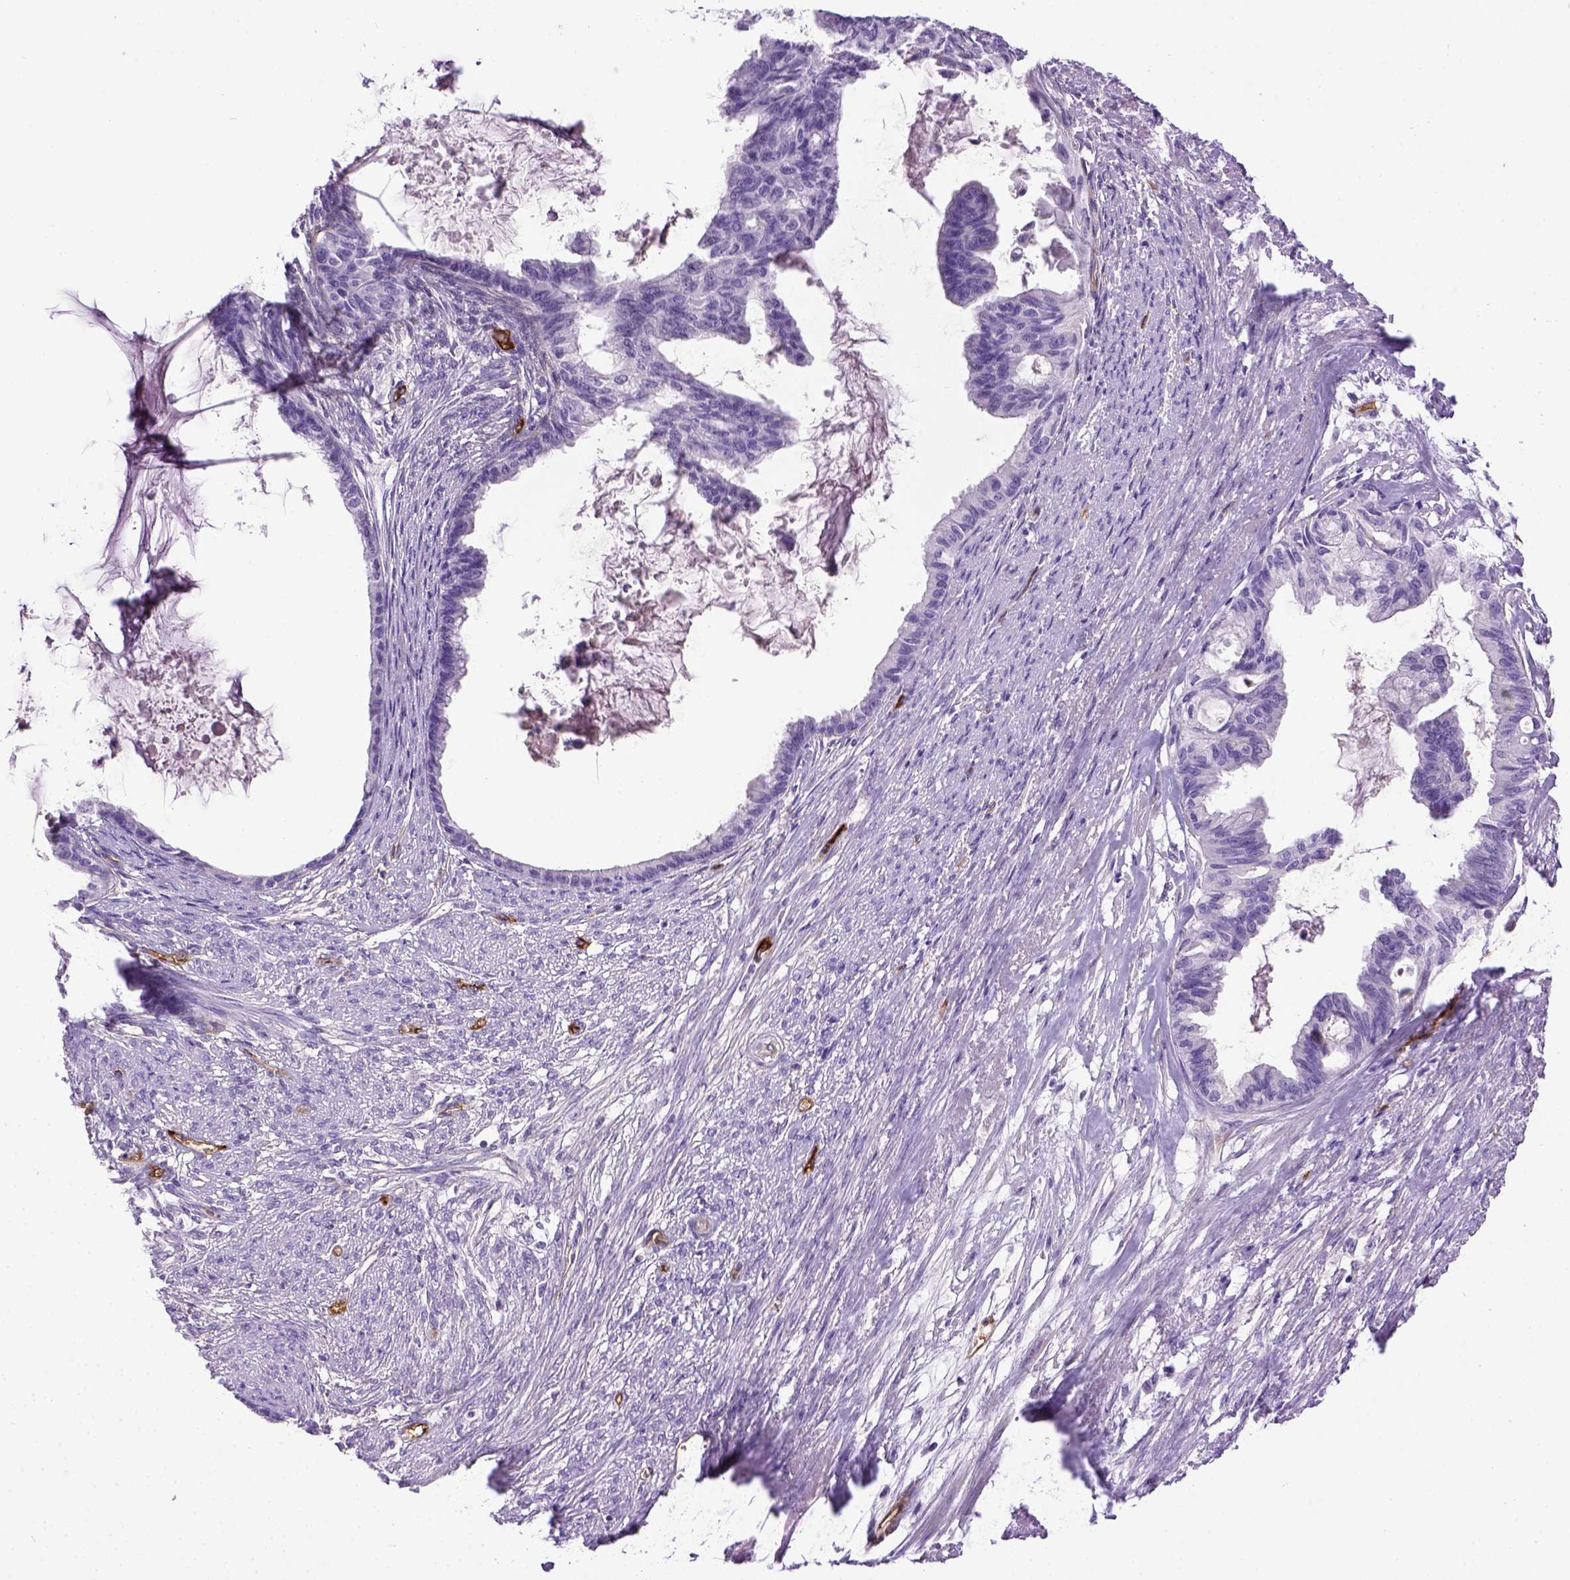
{"staining": {"intensity": "negative", "quantity": "none", "location": "none"}, "tissue": "endometrial cancer", "cell_type": "Tumor cells", "image_type": "cancer", "snomed": [{"axis": "morphology", "description": "Adenocarcinoma, NOS"}, {"axis": "topography", "description": "Endometrium"}], "caption": "Immunohistochemistry of human endometrial cancer reveals no expression in tumor cells.", "gene": "ENG", "patient": {"sex": "female", "age": 86}}